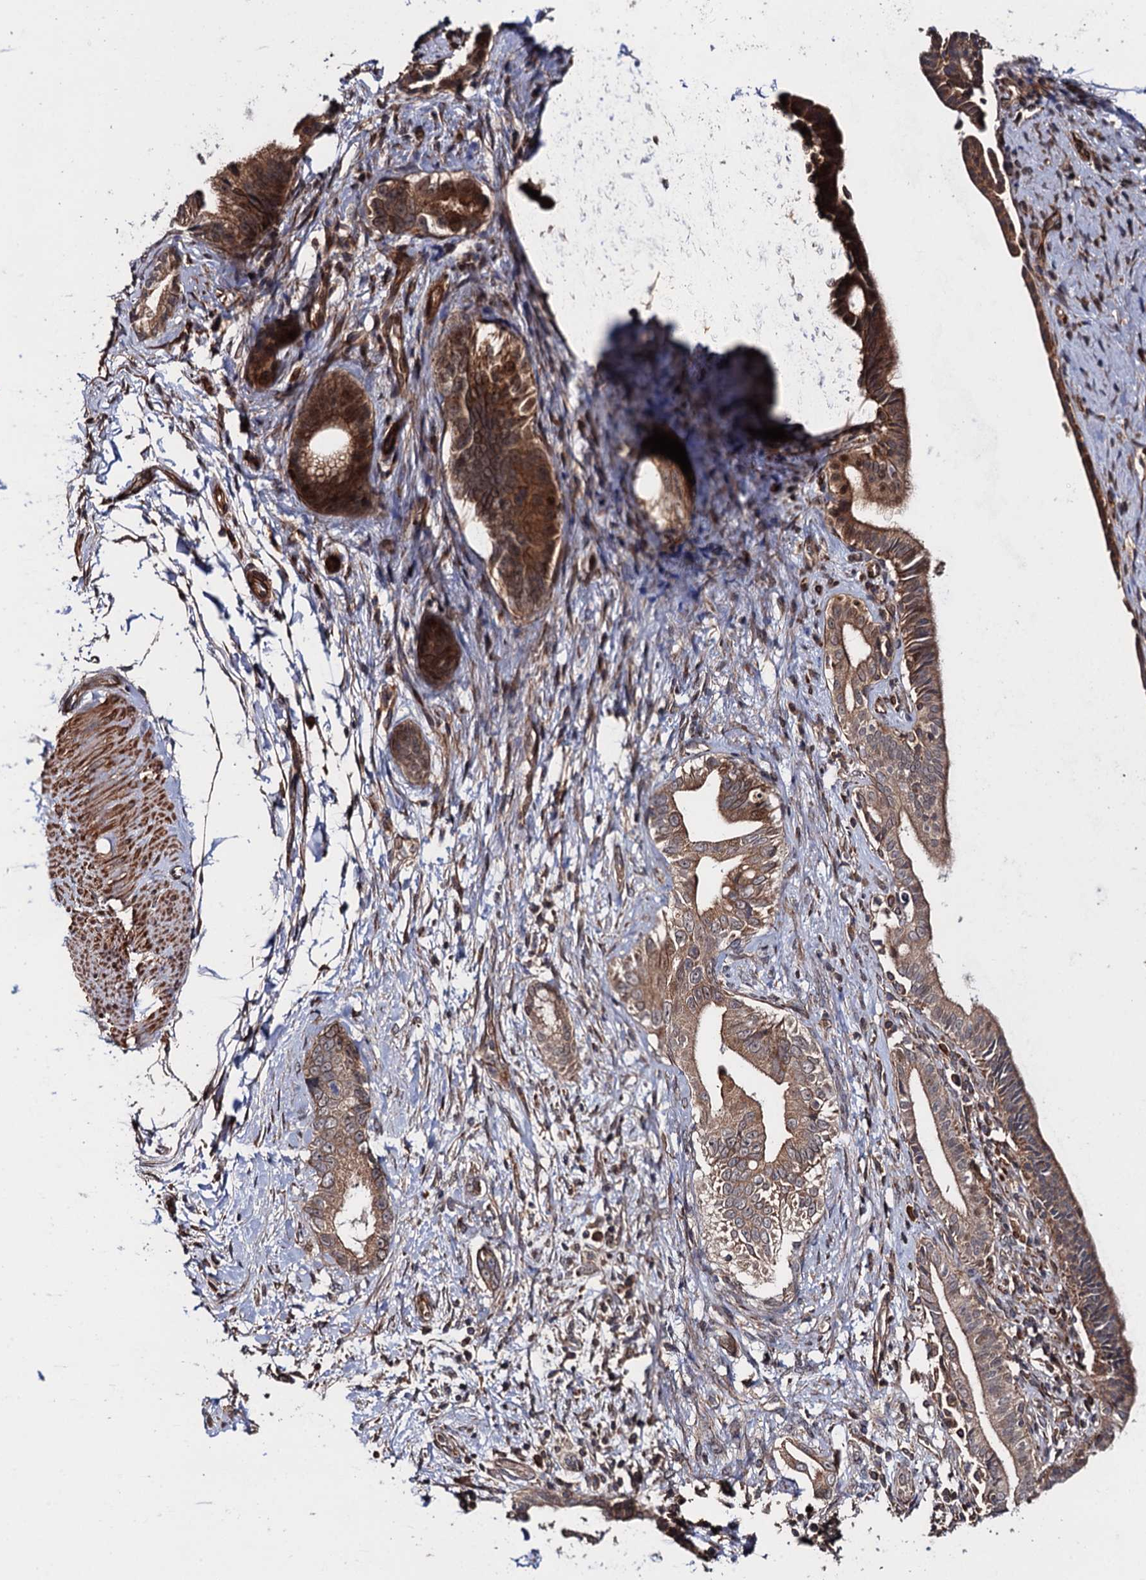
{"staining": {"intensity": "moderate", "quantity": ">75%", "location": "cytoplasmic/membranous"}, "tissue": "pancreatic cancer", "cell_type": "Tumor cells", "image_type": "cancer", "snomed": [{"axis": "morphology", "description": "Adenocarcinoma, NOS"}, {"axis": "topography", "description": "Pancreas"}], "caption": "A histopathology image showing moderate cytoplasmic/membranous staining in about >75% of tumor cells in pancreatic cancer, as visualized by brown immunohistochemical staining.", "gene": "FSIP1", "patient": {"sex": "female", "age": 55}}